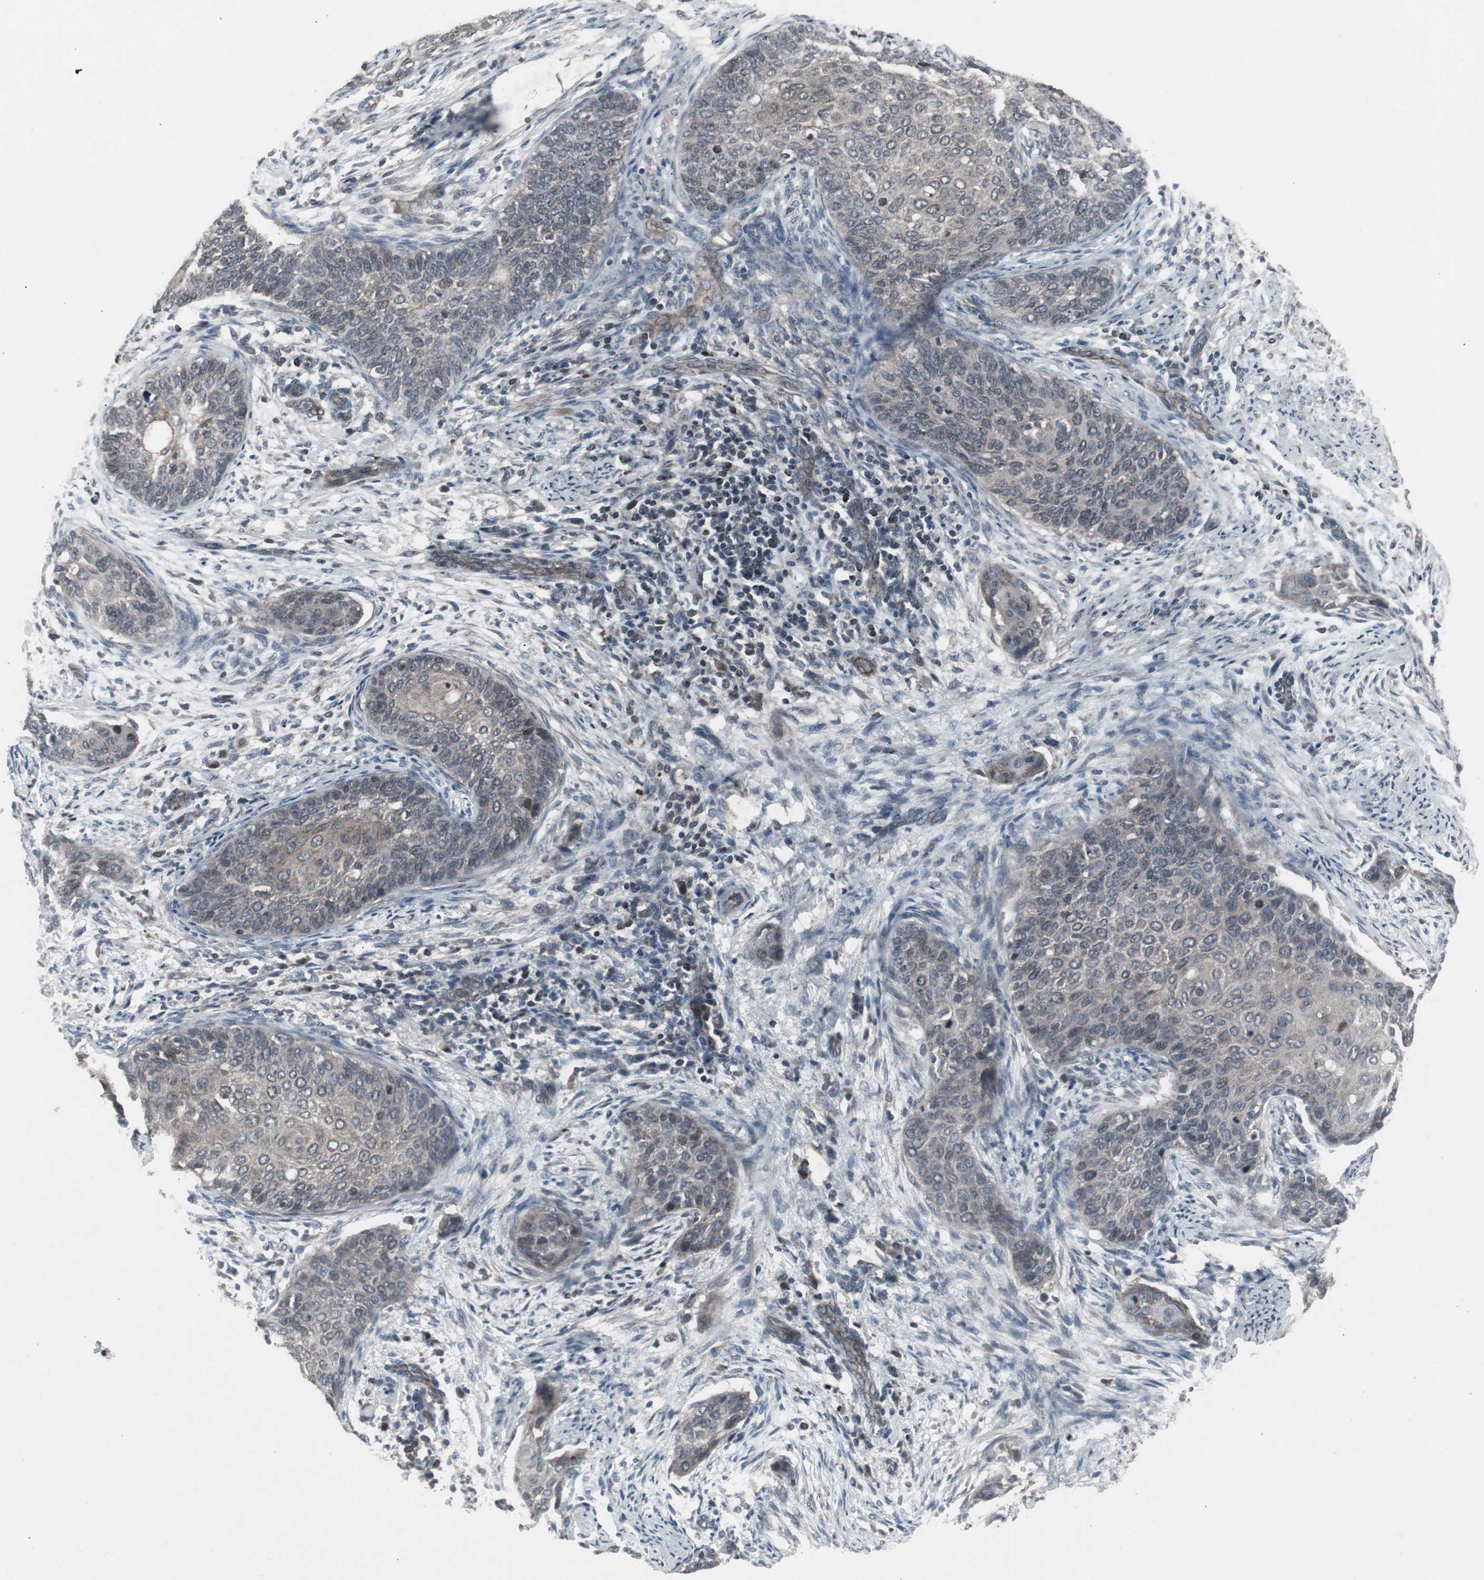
{"staining": {"intensity": "weak", "quantity": "25%-75%", "location": "cytoplasmic/membranous"}, "tissue": "cervical cancer", "cell_type": "Tumor cells", "image_type": "cancer", "snomed": [{"axis": "morphology", "description": "Squamous cell carcinoma, NOS"}, {"axis": "topography", "description": "Cervix"}], "caption": "Immunohistochemistry micrograph of human cervical cancer (squamous cell carcinoma) stained for a protein (brown), which shows low levels of weak cytoplasmic/membranous staining in approximately 25%-75% of tumor cells.", "gene": "SSTR2", "patient": {"sex": "female", "age": 33}}